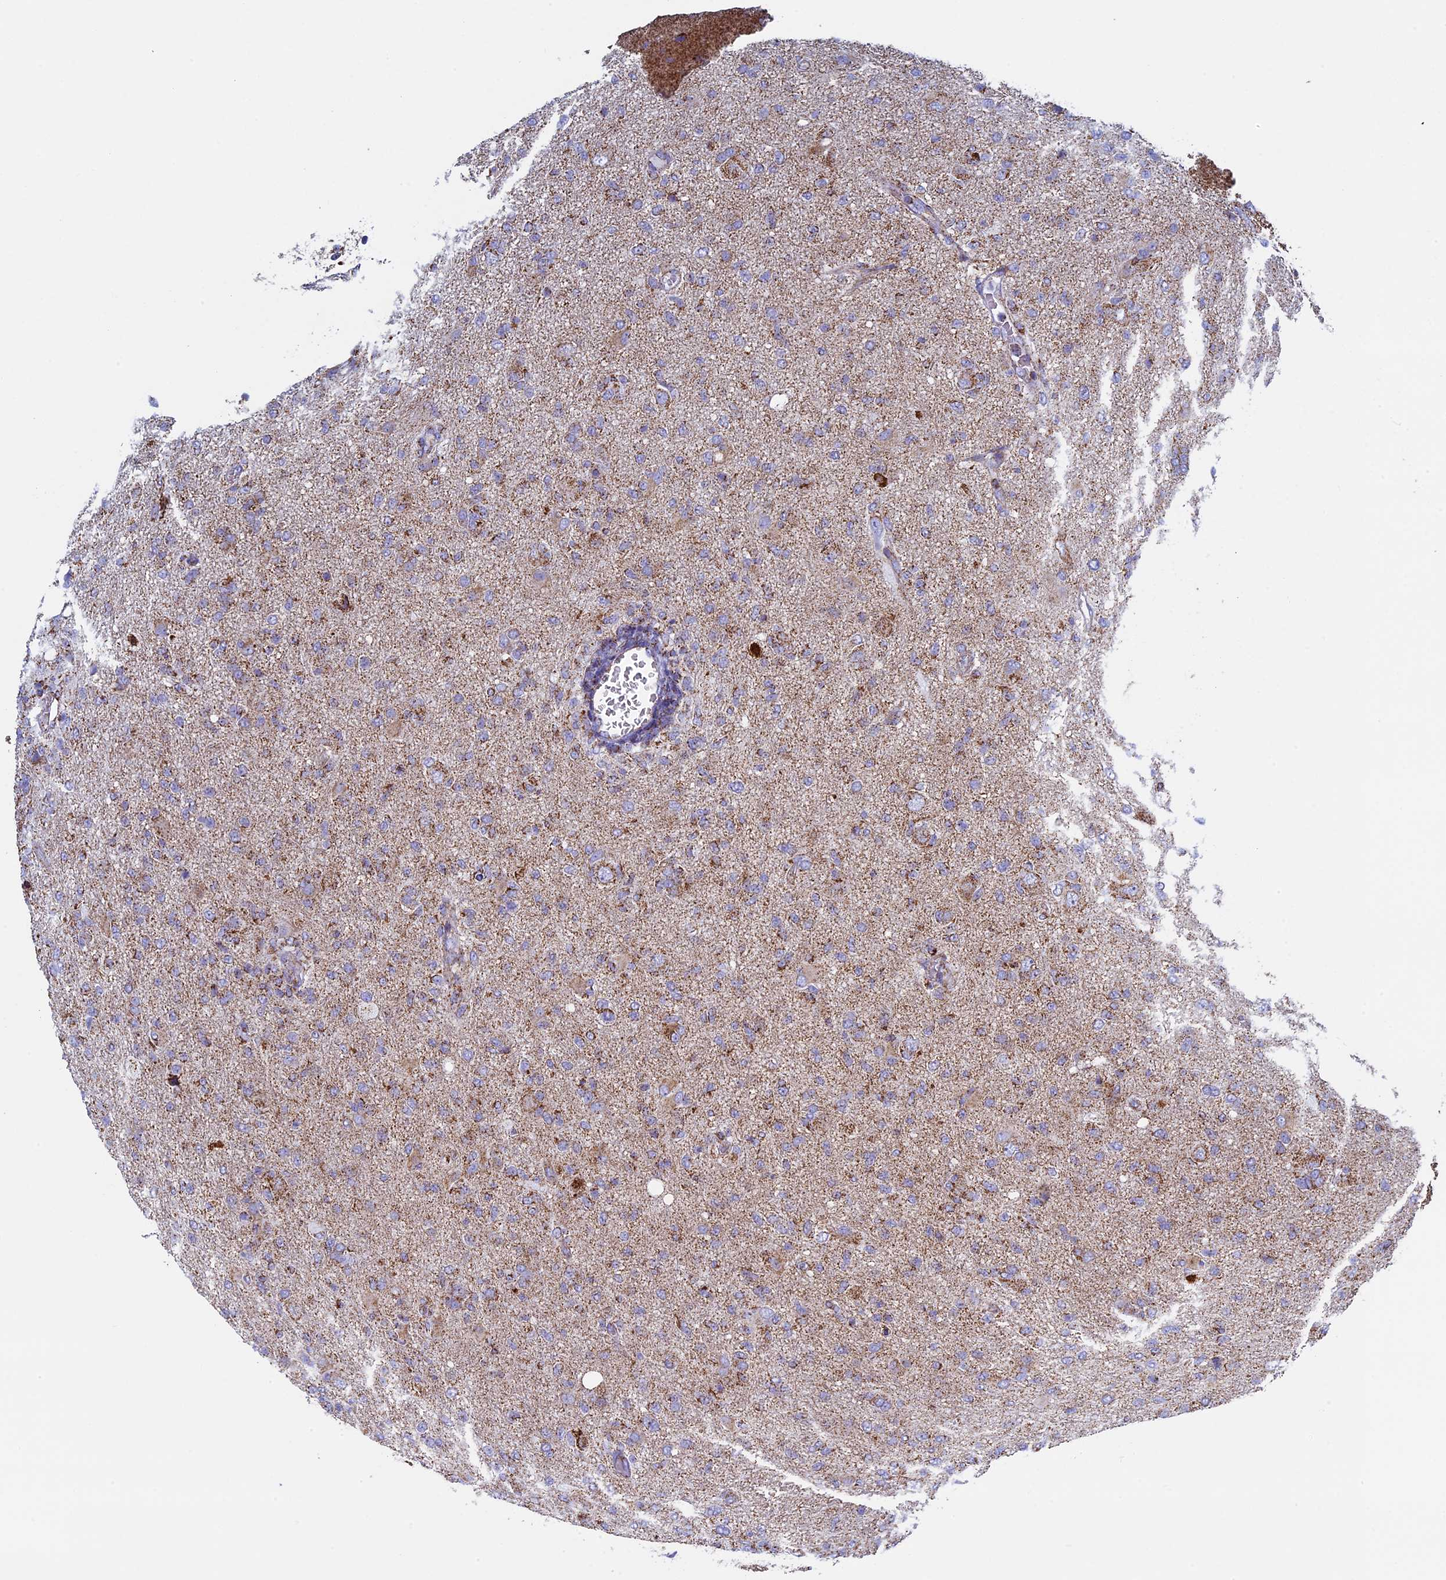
{"staining": {"intensity": "moderate", "quantity": ">75%", "location": "cytoplasmic/membranous"}, "tissue": "glioma", "cell_type": "Tumor cells", "image_type": "cancer", "snomed": [{"axis": "morphology", "description": "Glioma, malignant, High grade"}, {"axis": "topography", "description": "Brain"}], "caption": "This micrograph exhibits glioma stained with immunohistochemistry to label a protein in brown. The cytoplasmic/membranous of tumor cells show moderate positivity for the protein. Nuclei are counter-stained blue.", "gene": "UQCRFS1", "patient": {"sex": "female", "age": 57}}